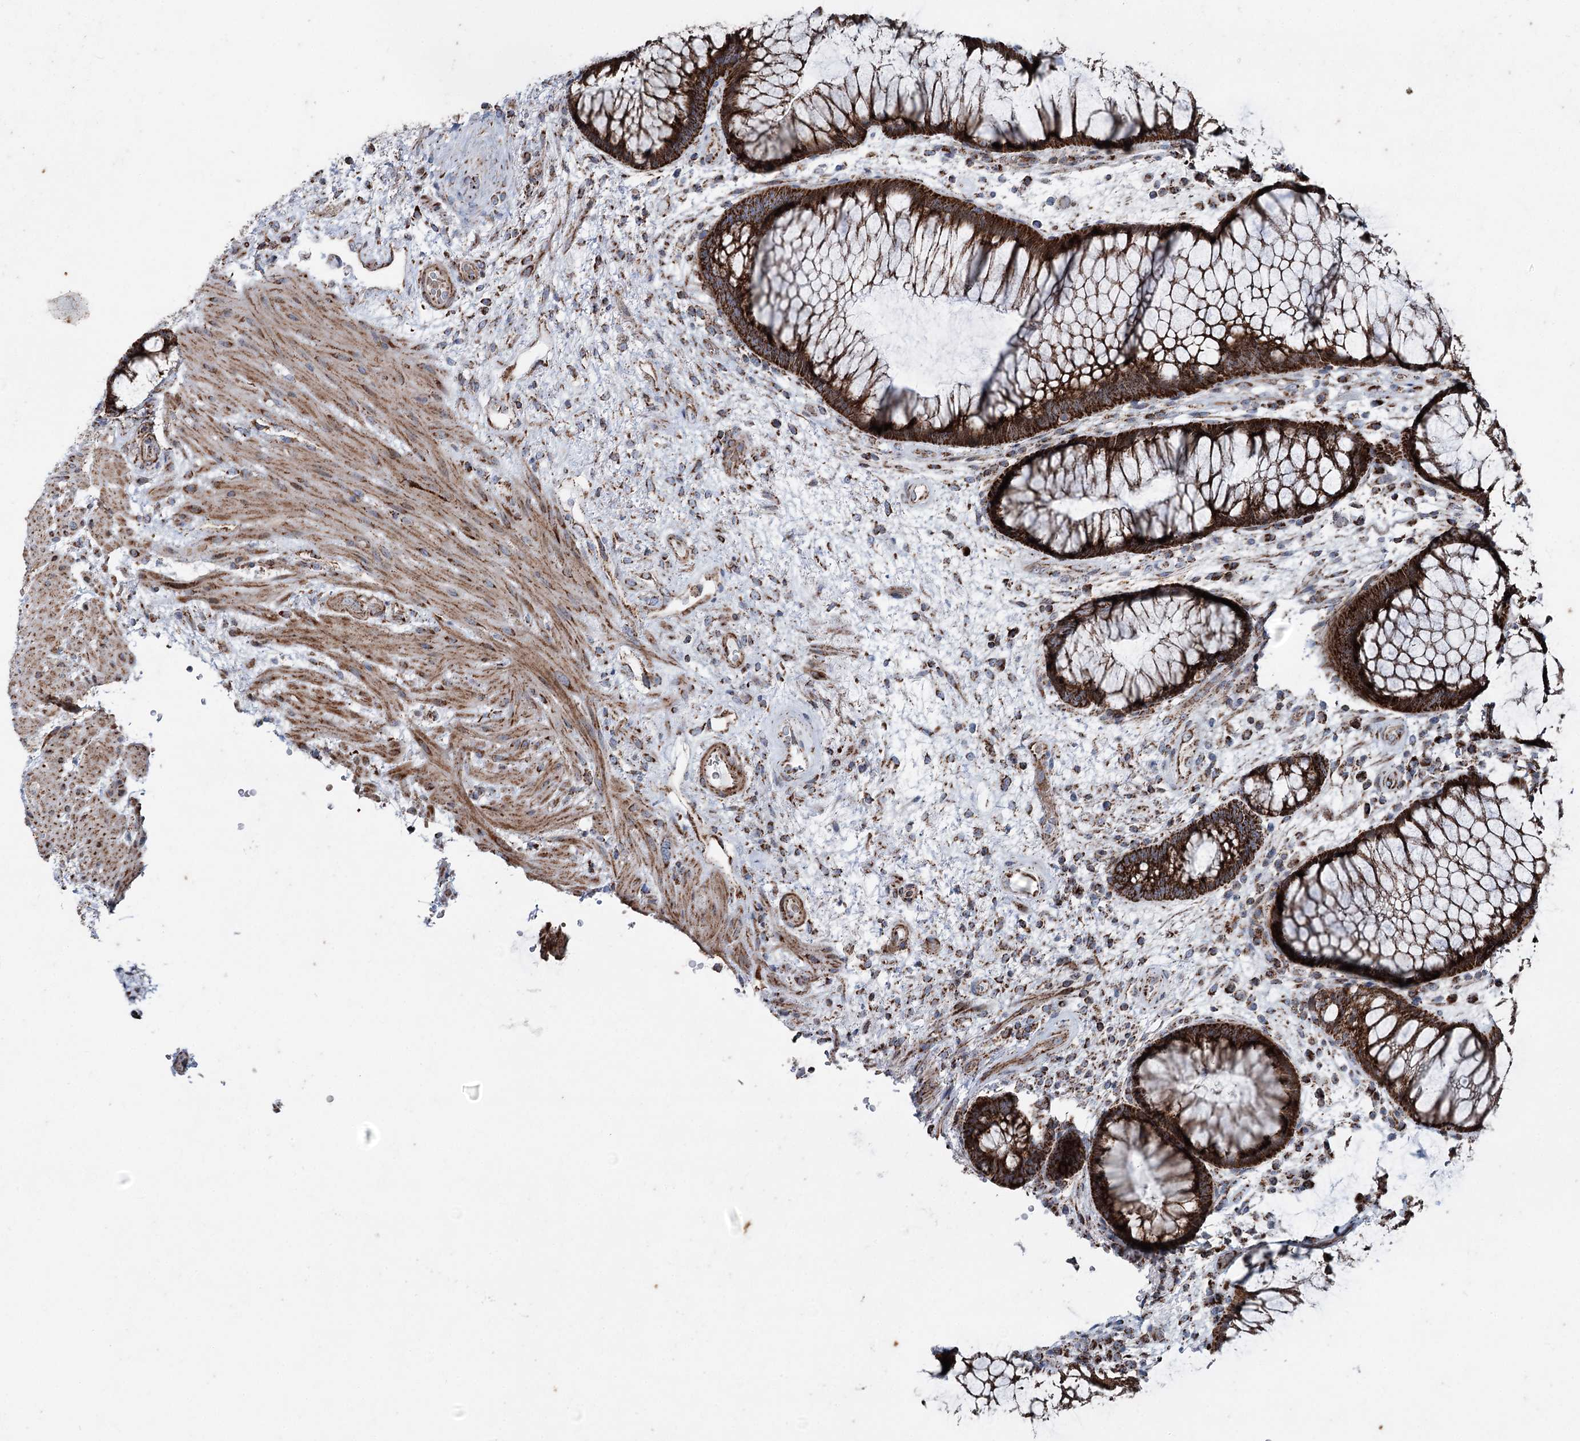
{"staining": {"intensity": "strong", "quantity": ">75%", "location": "cytoplasmic/membranous"}, "tissue": "rectum", "cell_type": "Glandular cells", "image_type": "normal", "snomed": [{"axis": "morphology", "description": "Normal tissue, NOS"}, {"axis": "topography", "description": "Rectum"}], "caption": "Brown immunohistochemical staining in unremarkable human rectum shows strong cytoplasmic/membranous positivity in approximately >75% of glandular cells. Ihc stains the protein in brown and the nuclei are stained blue.", "gene": "UCN3", "patient": {"sex": "male", "age": 51}}